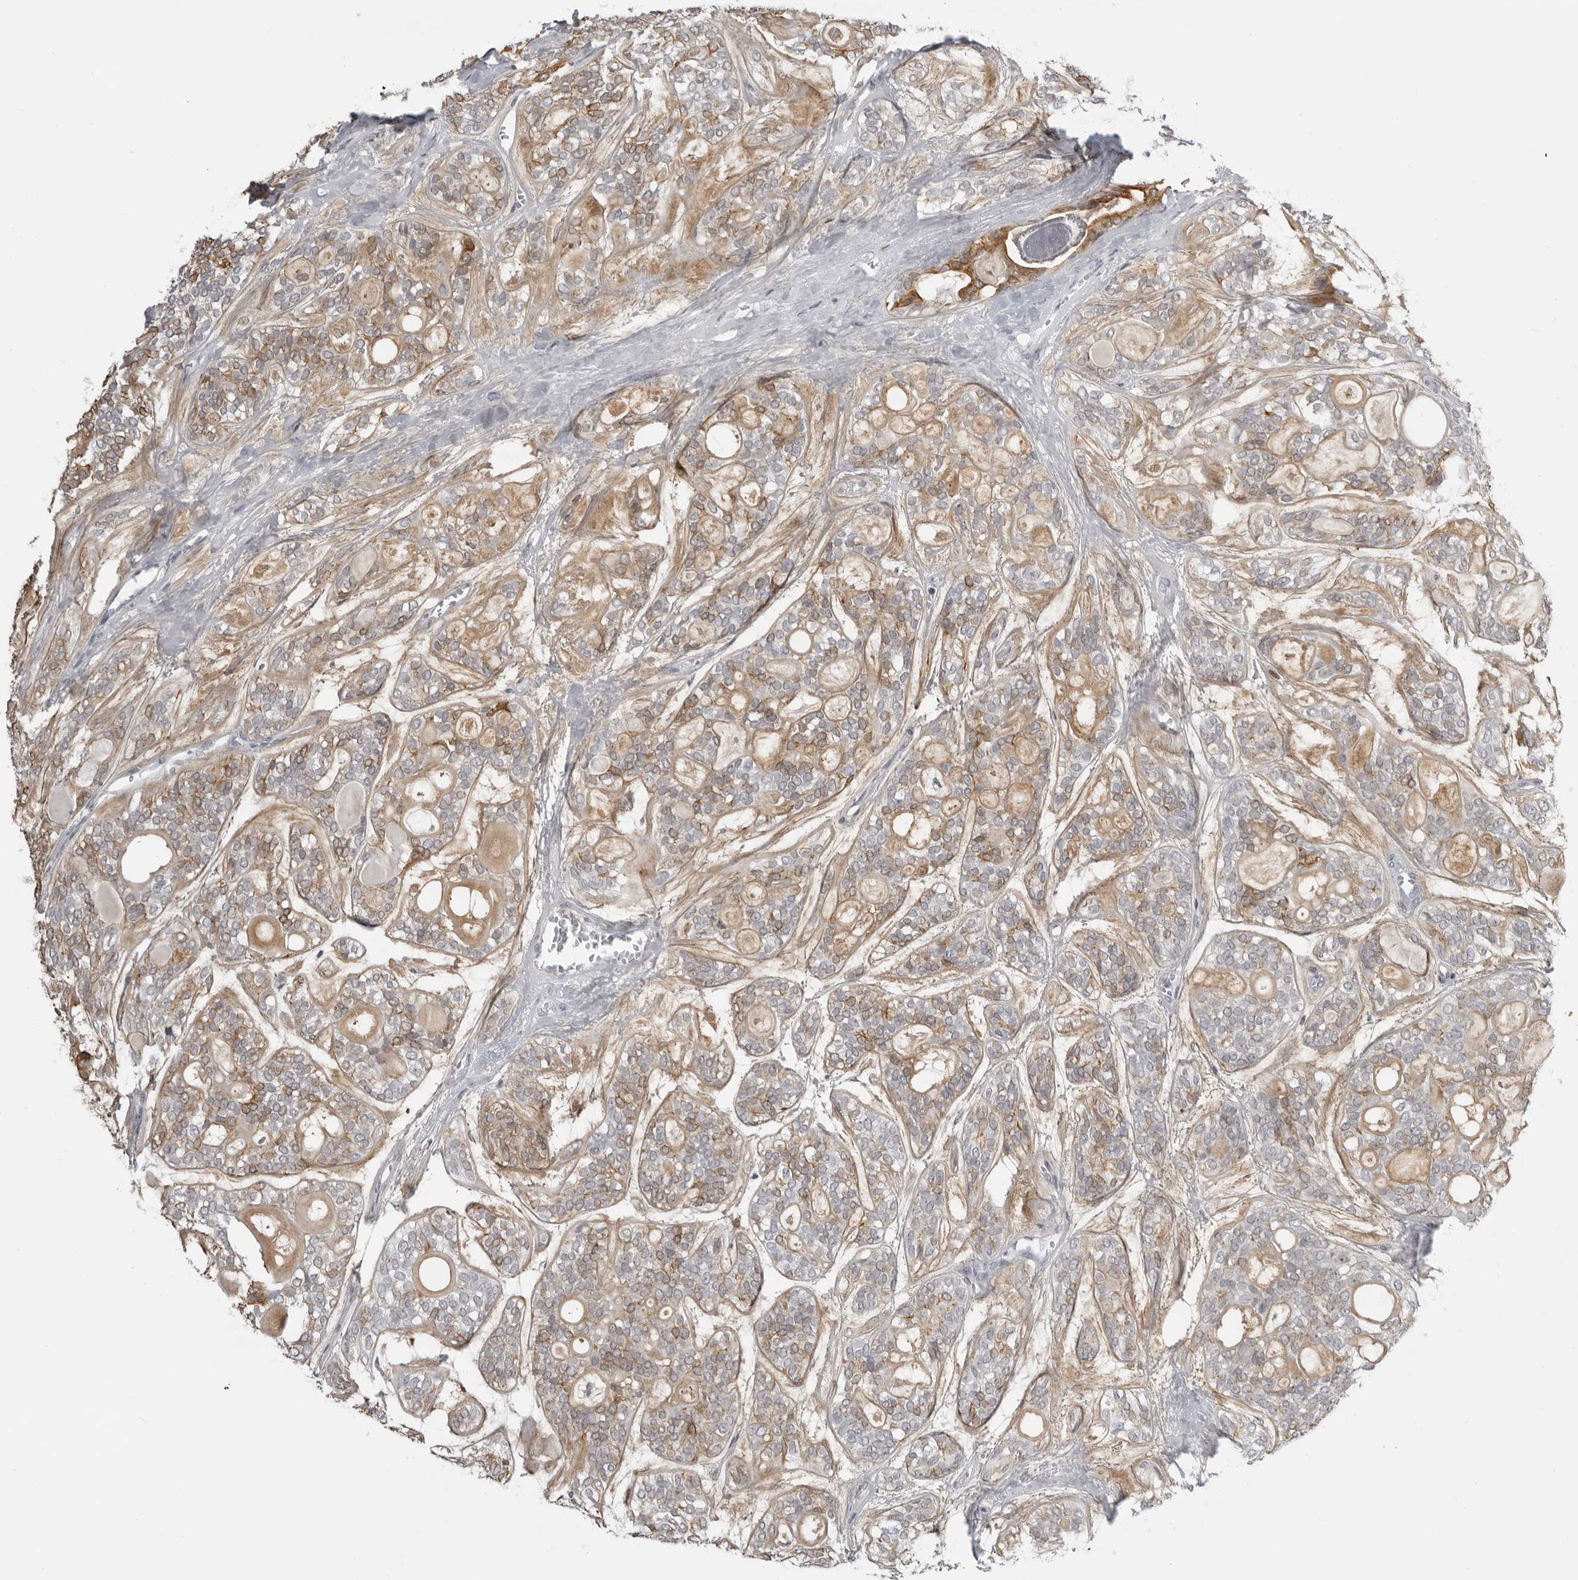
{"staining": {"intensity": "weak", "quantity": "25%-75%", "location": "cytoplasmic/membranous"}, "tissue": "head and neck cancer", "cell_type": "Tumor cells", "image_type": "cancer", "snomed": [{"axis": "morphology", "description": "Adenocarcinoma, NOS"}, {"axis": "topography", "description": "Head-Neck"}], "caption": "DAB immunohistochemical staining of human head and neck cancer demonstrates weak cytoplasmic/membranous protein expression in approximately 25%-75% of tumor cells.", "gene": "SERPINF2", "patient": {"sex": "male", "age": 66}}